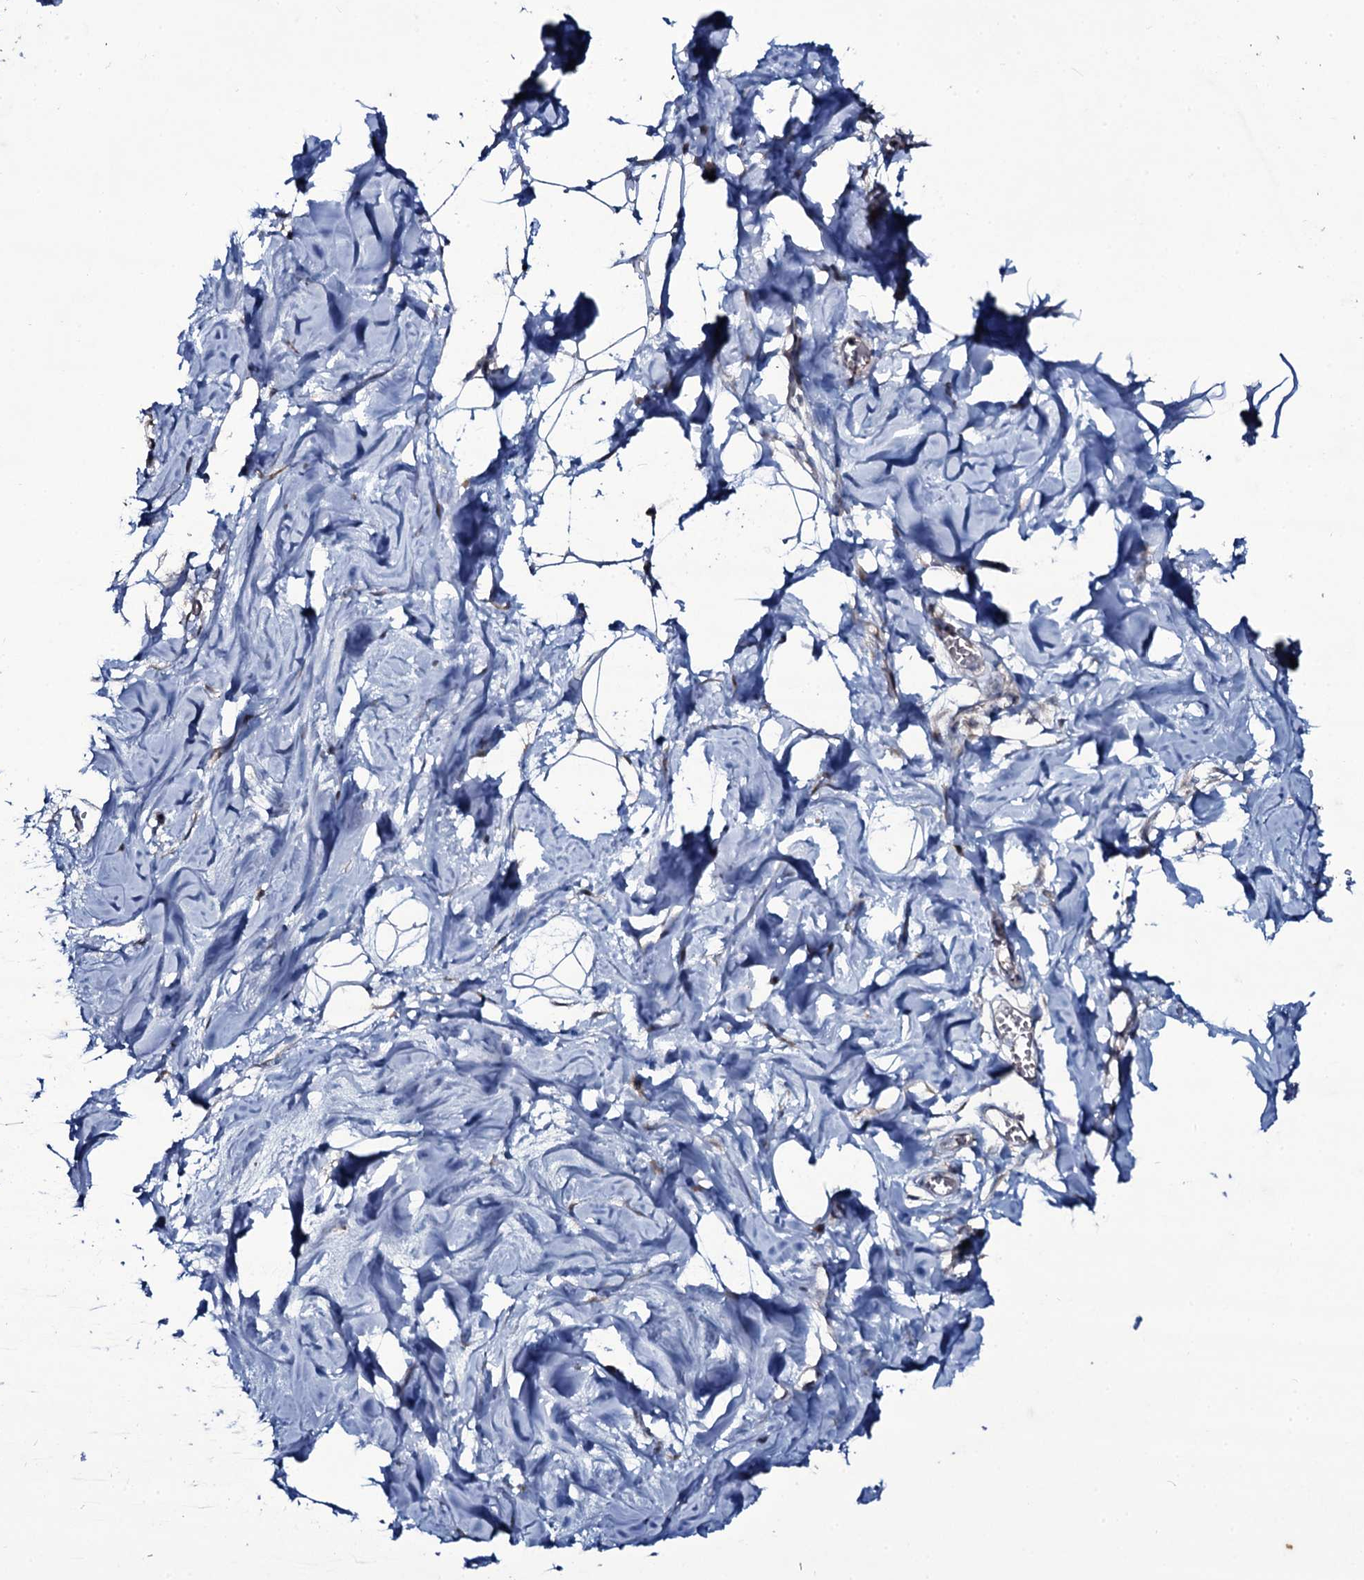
{"staining": {"intensity": "negative", "quantity": "none", "location": "none"}, "tissue": "breast", "cell_type": "Adipocytes", "image_type": "normal", "snomed": [{"axis": "morphology", "description": "Normal tissue, NOS"}, {"axis": "topography", "description": "Breast"}], "caption": "Immunohistochemistry (IHC) of unremarkable breast reveals no staining in adipocytes.", "gene": "SNAP23", "patient": {"sex": "female", "age": 27}}